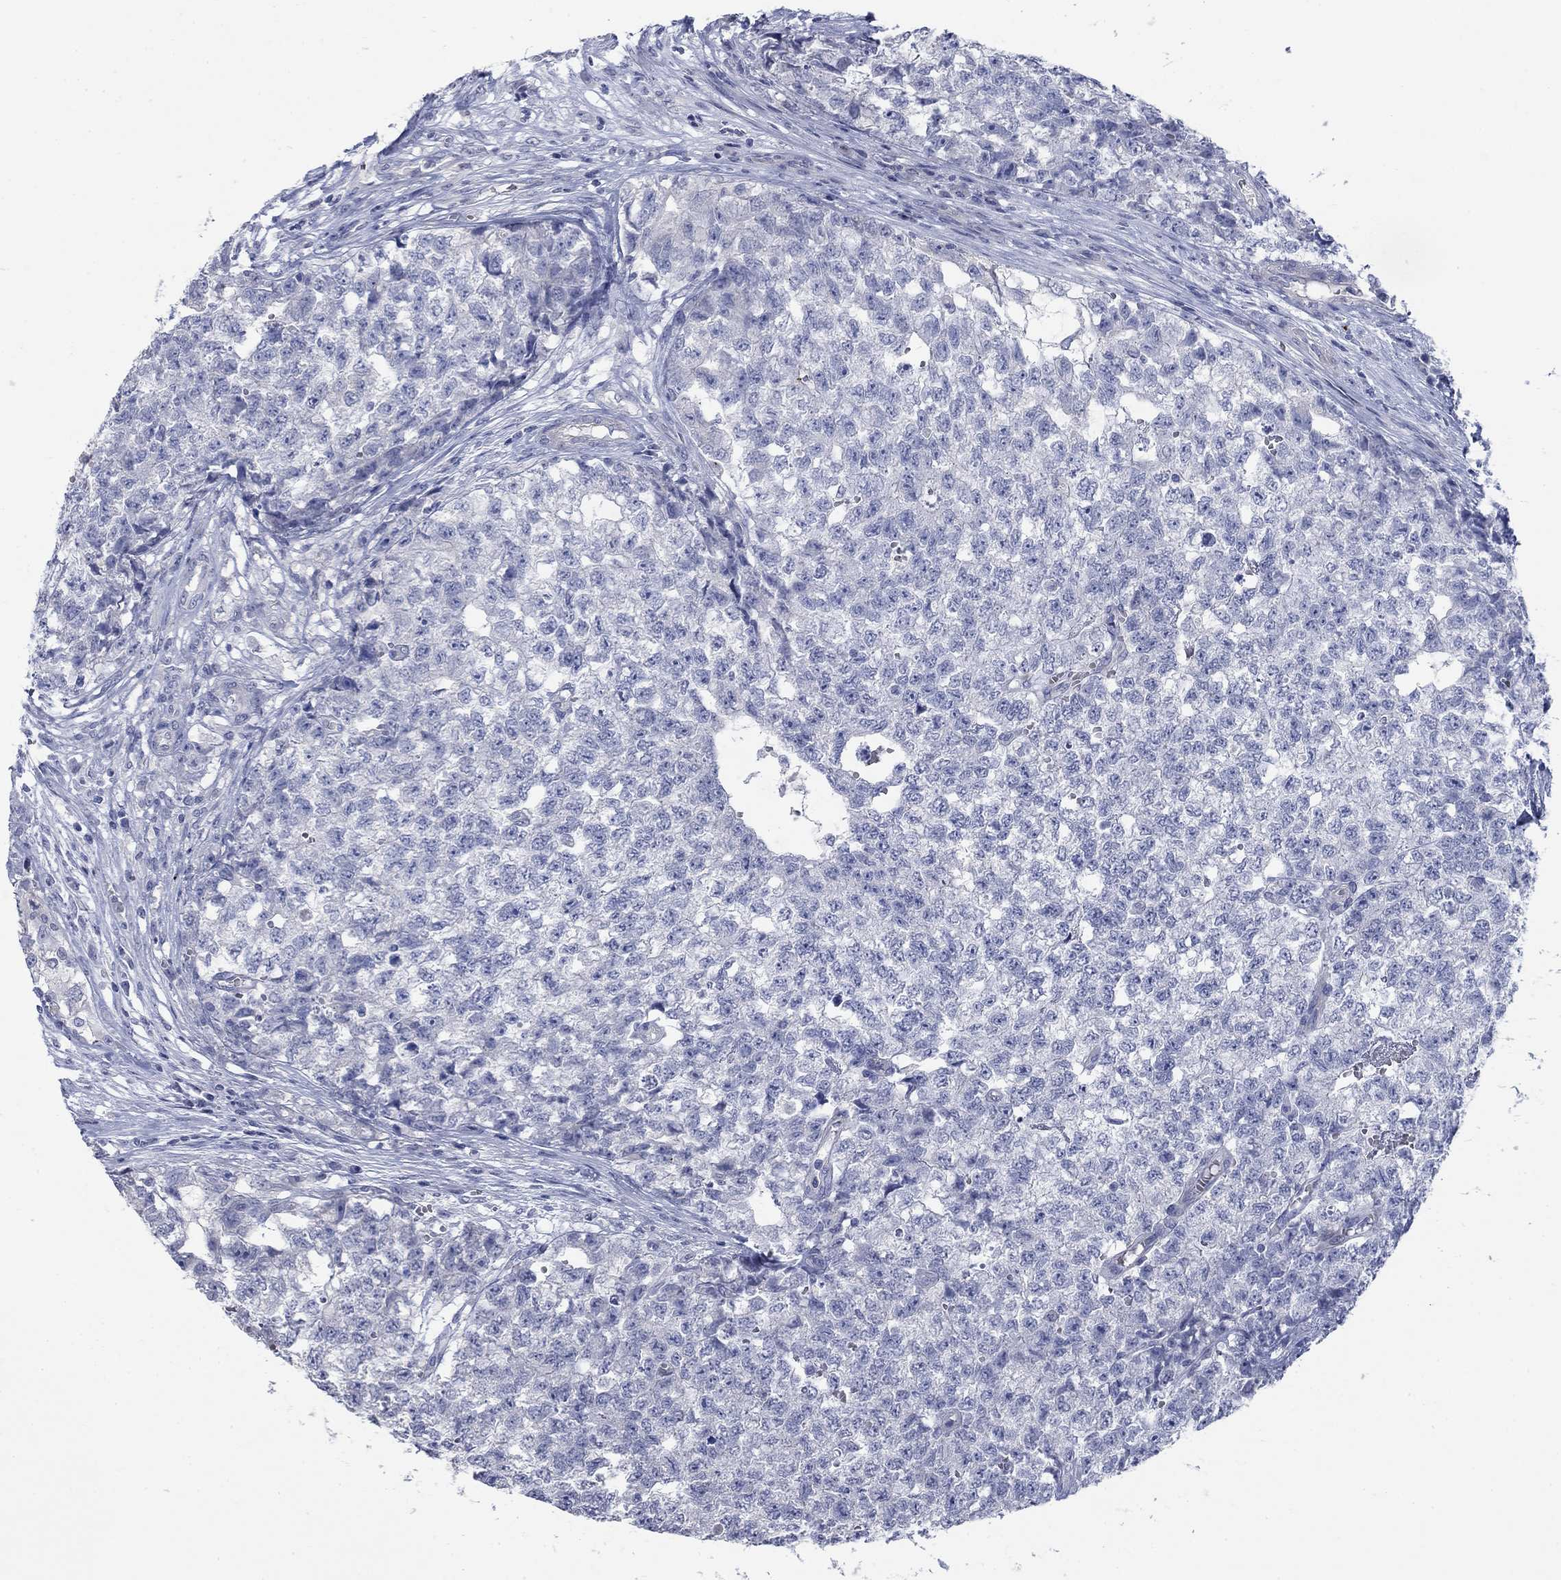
{"staining": {"intensity": "negative", "quantity": "none", "location": "none"}, "tissue": "testis cancer", "cell_type": "Tumor cells", "image_type": "cancer", "snomed": [{"axis": "morphology", "description": "Seminoma, NOS"}, {"axis": "morphology", "description": "Carcinoma, Embryonal, NOS"}, {"axis": "topography", "description": "Testis"}], "caption": "High power microscopy micrograph of an immunohistochemistry (IHC) histopathology image of embryonal carcinoma (testis), revealing no significant expression in tumor cells. Brightfield microscopy of IHC stained with DAB (3,3'-diaminobenzidine) (brown) and hematoxylin (blue), captured at high magnification.", "gene": "DNER", "patient": {"sex": "male", "age": 22}}